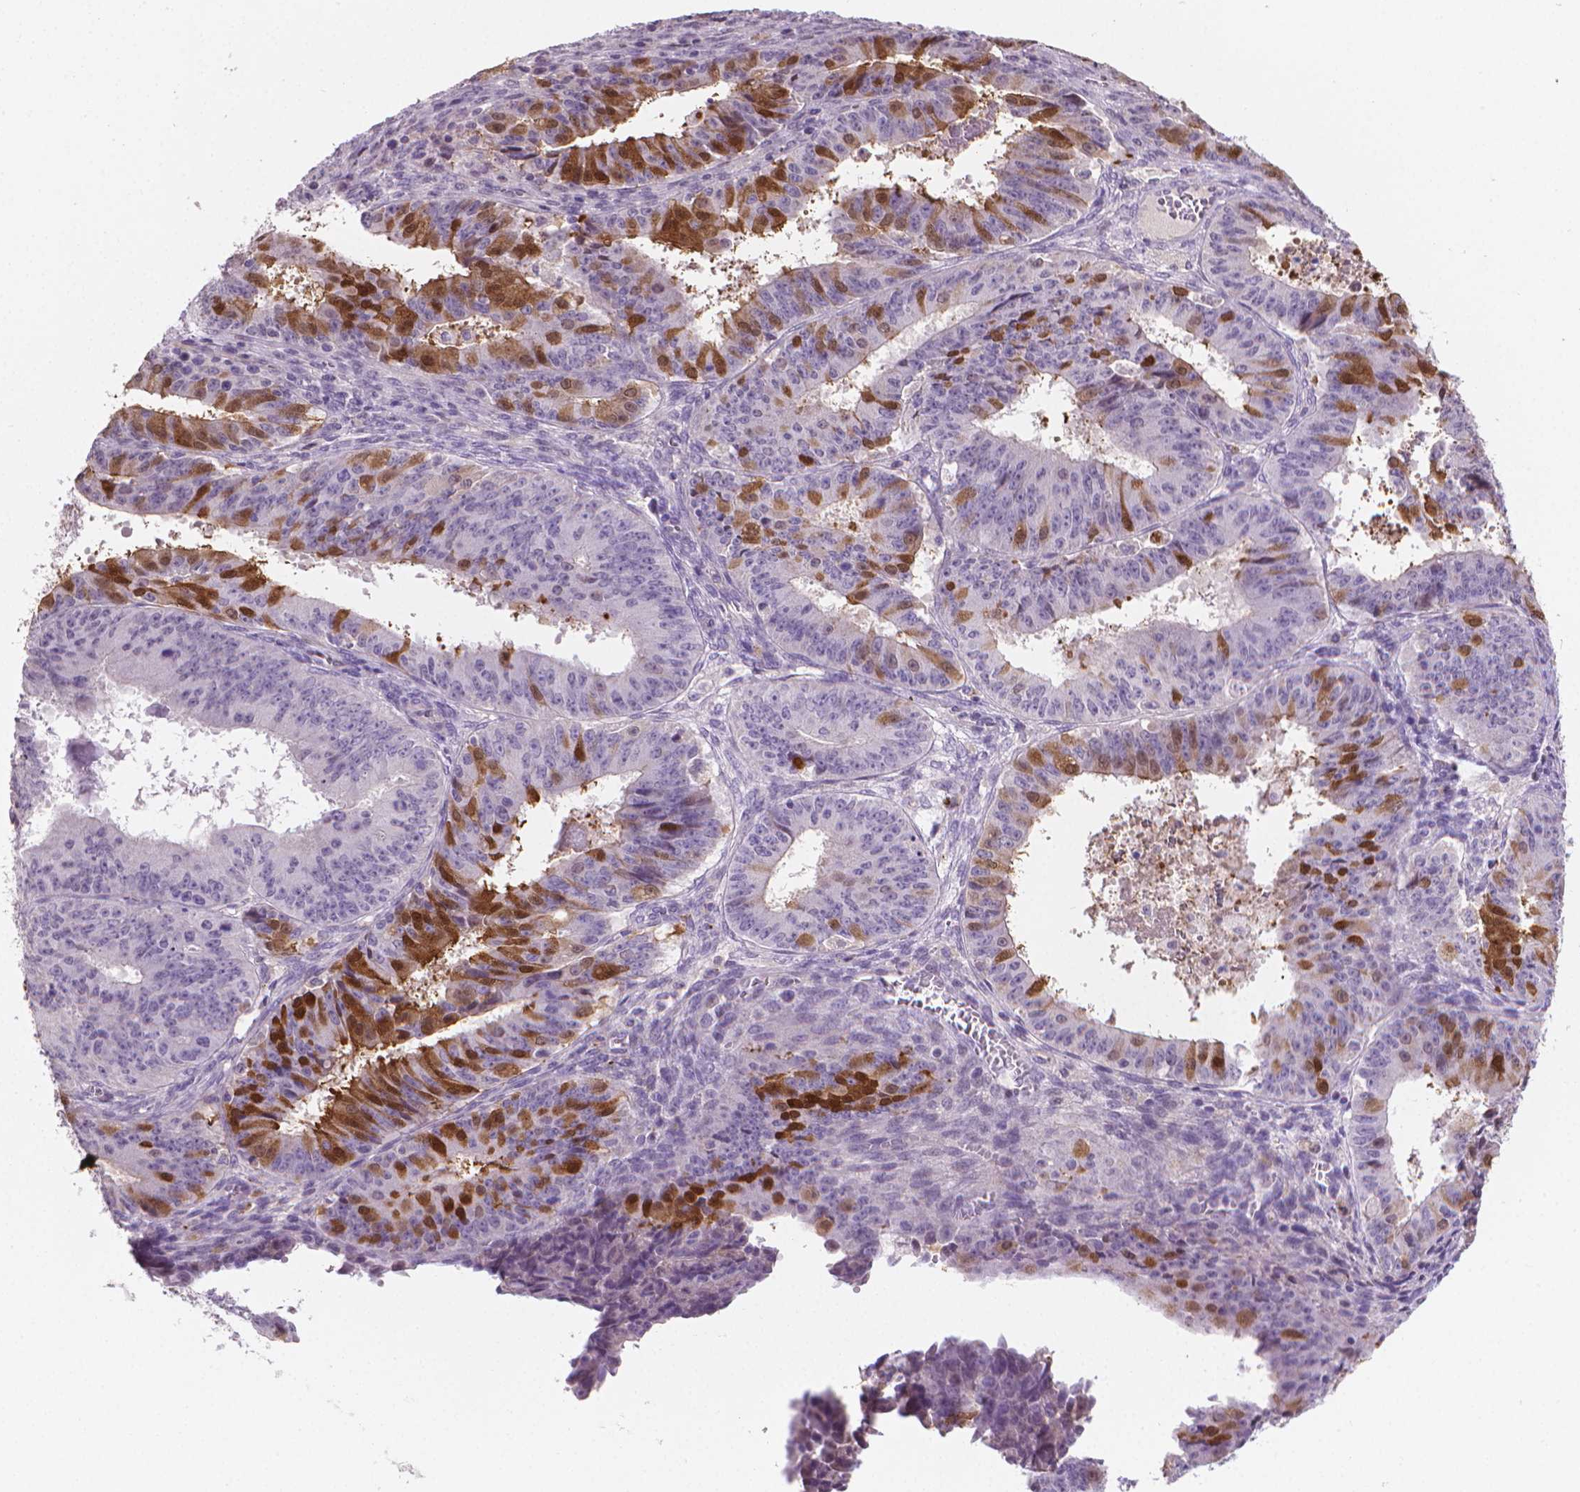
{"staining": {"intensity": "strong", "quantity": "25%-75%", "location": "cytoplasmic/membranous"}, "tissue": "ovarian cancer", "cell_type": "Tumor cells", "image_type": "cancer", "snomed": [{"axis": "morphology", "description": "Carcinoma, endometroid"}, {"axis": "topography", "description": "Ovary"}], "caption": "Protein staining displays strong cytoplasmic/membranous staining in about 25%-75% of tumor cells in ovarian endometroid carcinoma. The staining was performed using DAB (3,3'-diaminobenzidine) to visualize the protein expression in brown, while the nuclei were stained in blue with hematoxylin (Magnification: 20x).", "gene": "CLXN", "patient": {"sex": "female", "age": 42}}